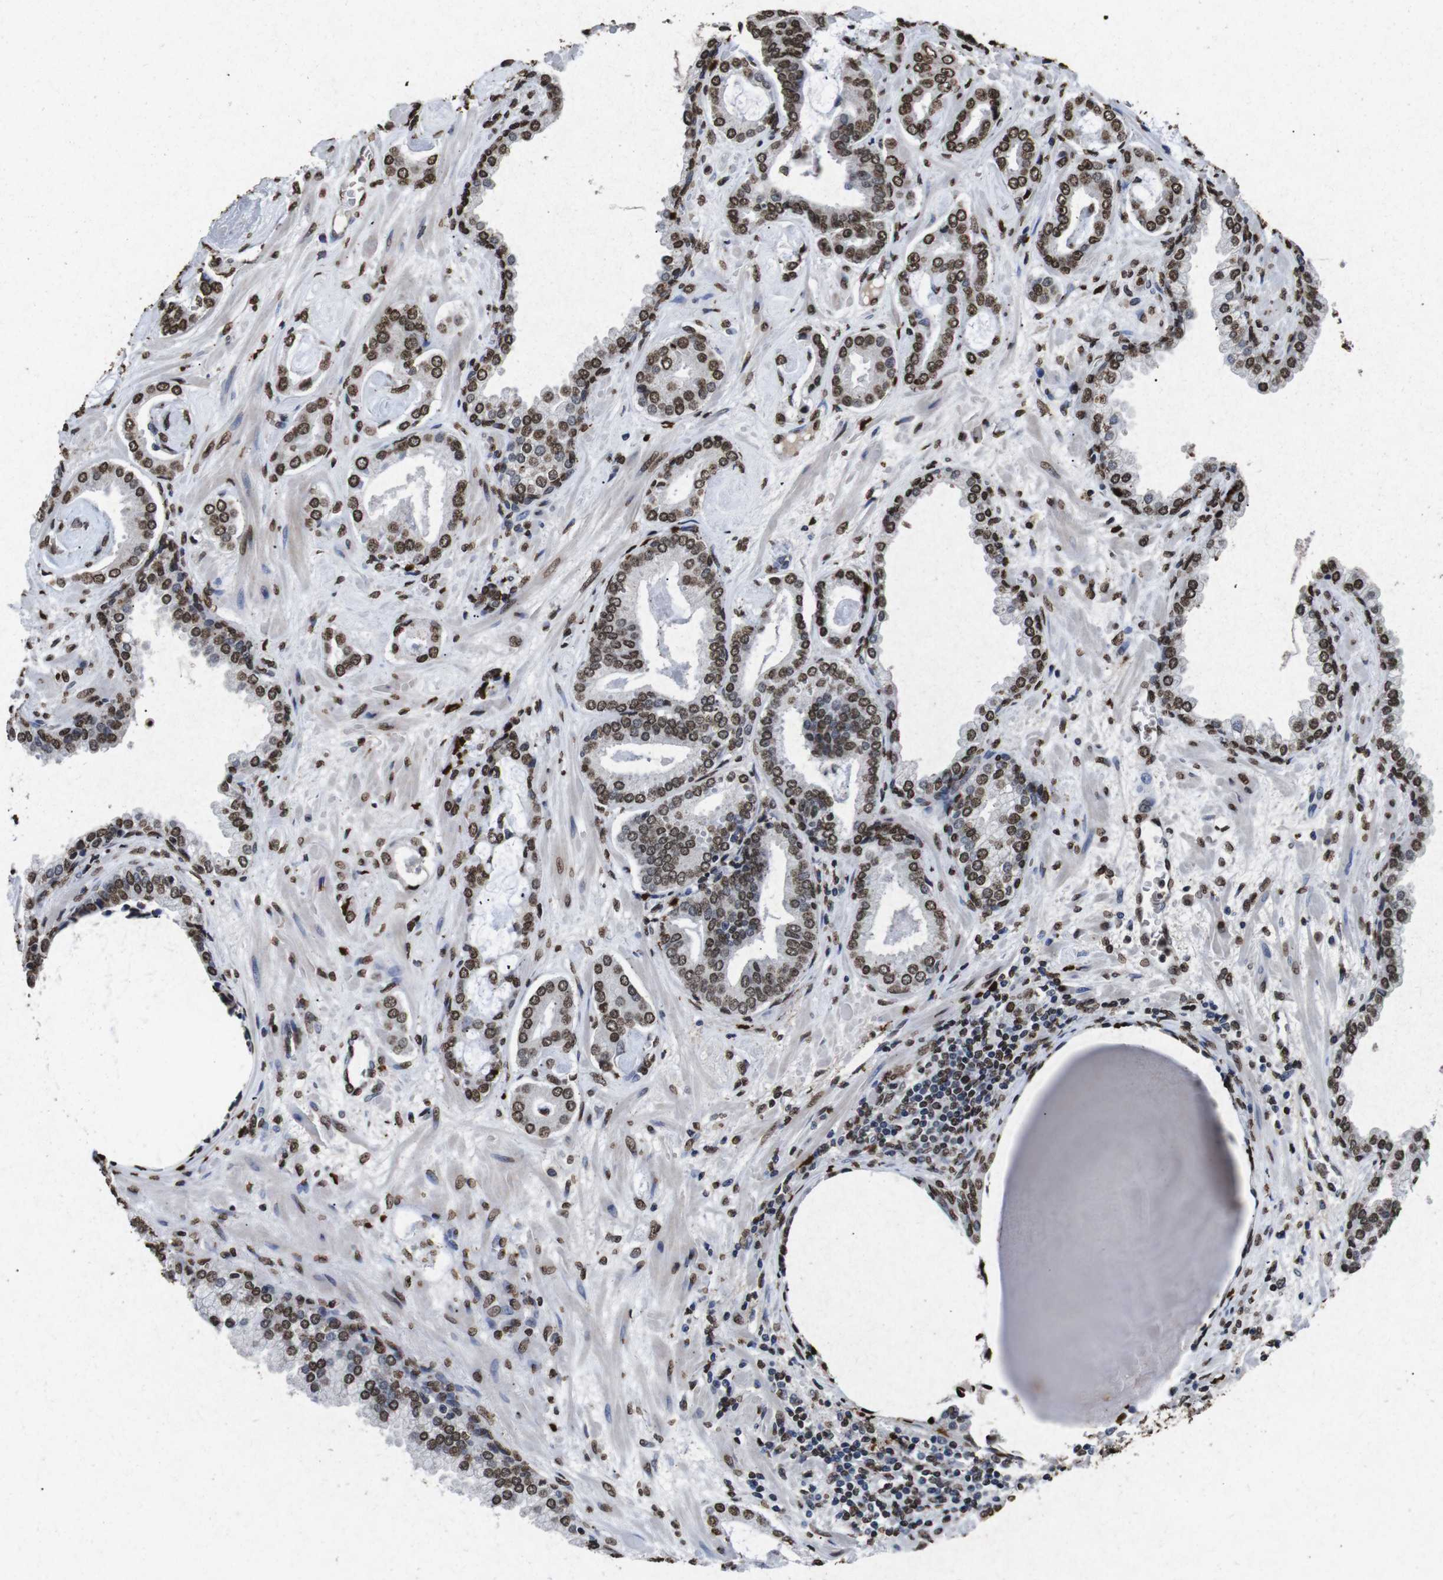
{"staining": {"intensity": "strong", "quantity": ">75%", "location": "nuclear"}, "tissue": "prostate cancer", "cell_type": "Tumor cells", "image_type": "cancer", "snomed": [{"axis": "morphology", "description": "Adenocarcinoma, Low grade"}, {"axis": "topography", "description": "Prostate"}], "caption": "Immunohistochemistry micrograph of human adenocarcinoma (low-grade) (prostate) stained for a protein (brown), which shows high levels of strong nuclear positivity in about >75% of tumor cells.", "gene": "MDM2", "patient": {"sex": "male", "age": 53}}